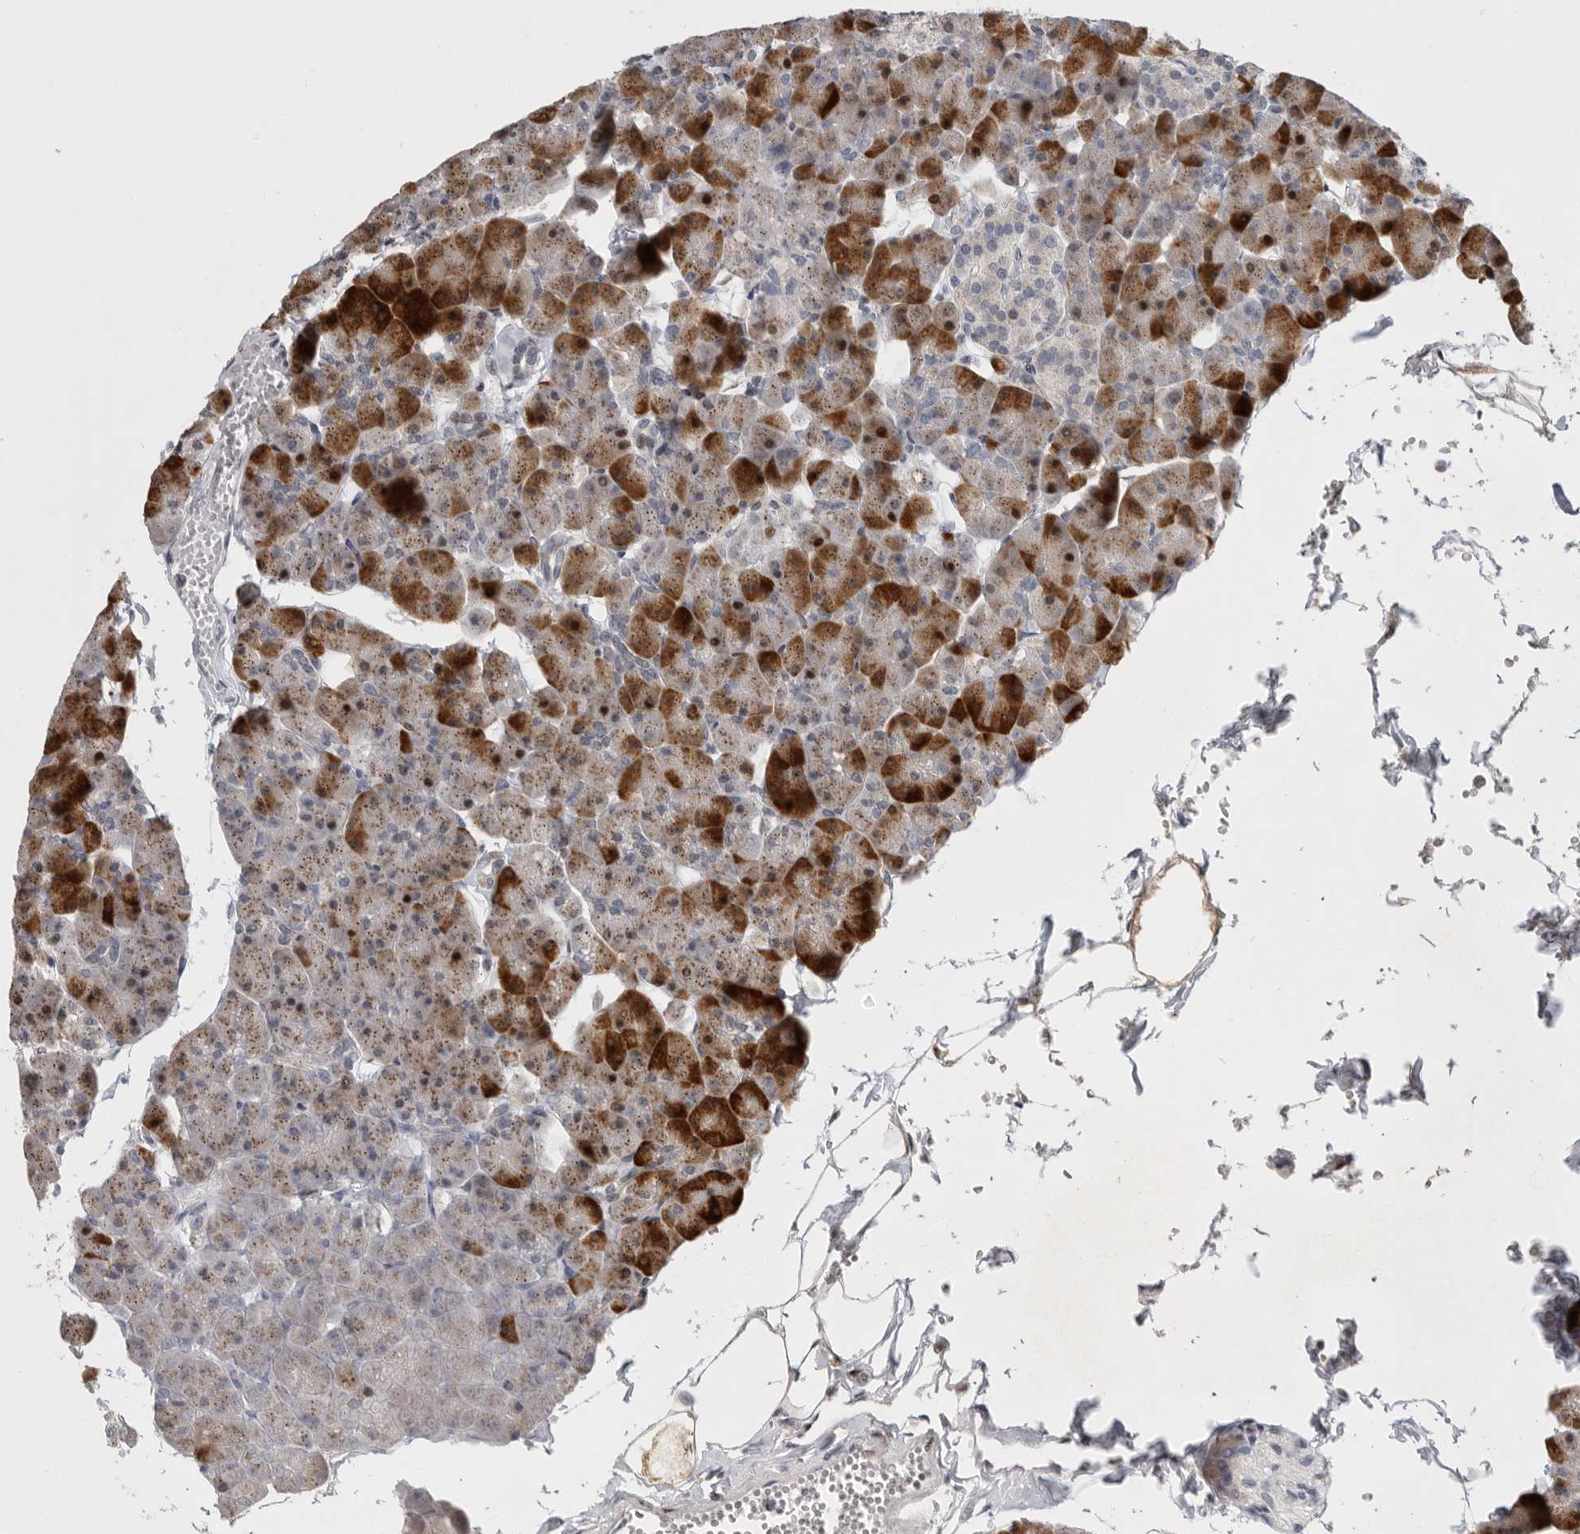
{"staining": {"intensity": "strong", "quantity": "25%-75%", "location": "cytoplasmic/membranous"}, "tissue": "pancreas", "cell_type": "Exocrine glandular cells", "image_type": "normal", "snomed": [{"axis": "morphology", "description": "Normal tissue, NOS"}, {"axis": "topography", "description": "Pancreas"}], "caption": "IHC image of benign pancreas: pancreas stained using IHC reveals high levels of strong protein expression localized specifically in the cytoplasmic/membranous of exocrine glandular cells, appearing as a cytoplasmic/membranous brown color.", "gene": "PCMTD1", "patient": {"sex": "male", "age": 35}}